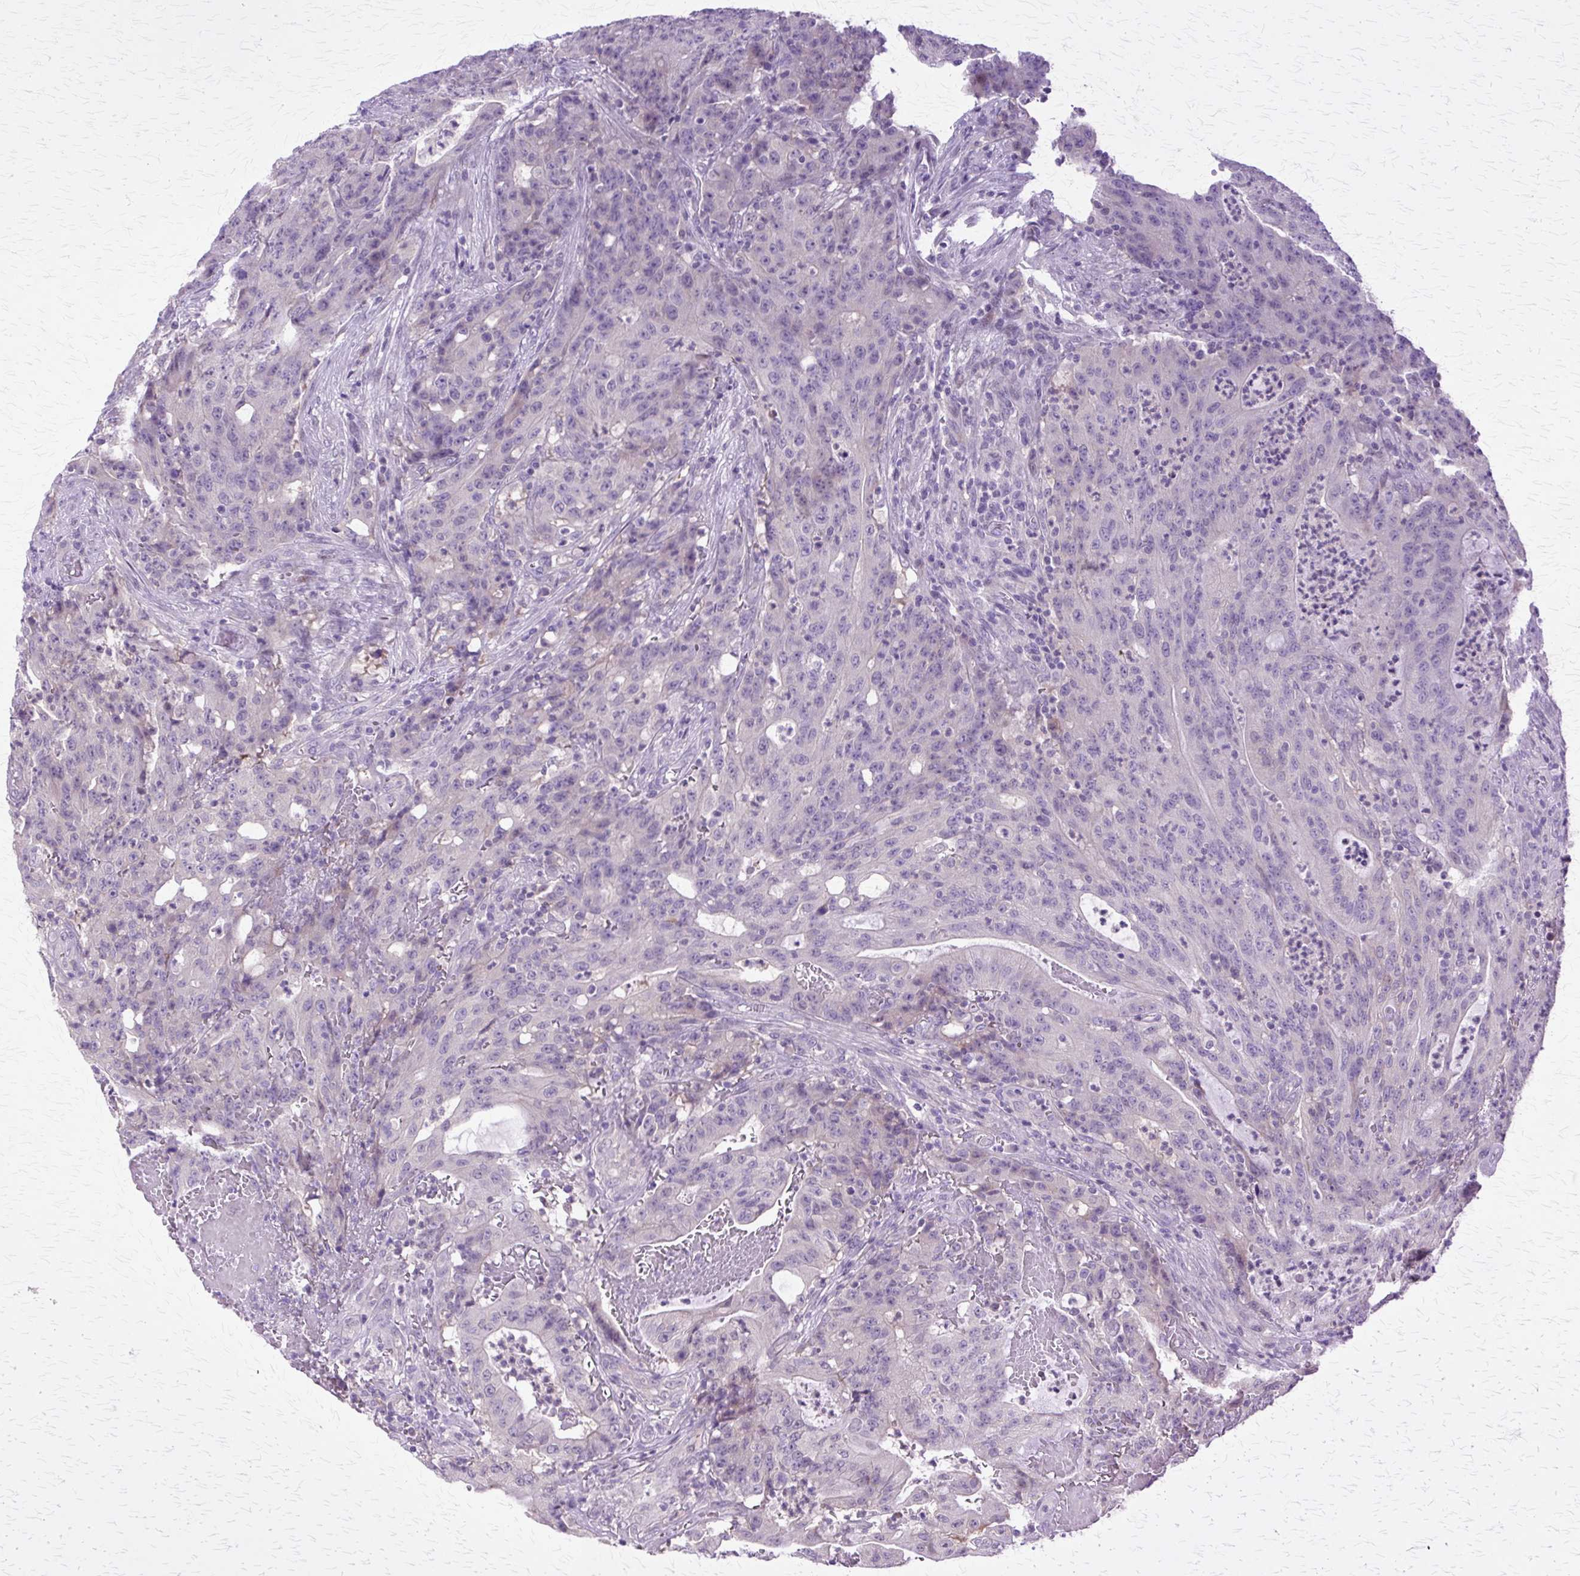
{"staining": {"intensity": "negative", "quantity": "none", "location": "none"}, "tissue": "colorectal cancer", "cell_type": "Tumor cells", "image_type": "cancer", "snomed": [{"axis": "morphology", "description": "Adenocarcinoma, NOS"}, {"axis": "topography", "description": "Colon"}], "caption": "This is a micrograph of immunohistochemistry (IHC) staining of colorectal cancer (adenocarcinoma), which shows no positivity in tumor cells. (DAB immunohistochemistry (IHC) with hematoxylin counter stain).", "gene": "HSPA8", "patient": {"sex": "male", "age": 83}}